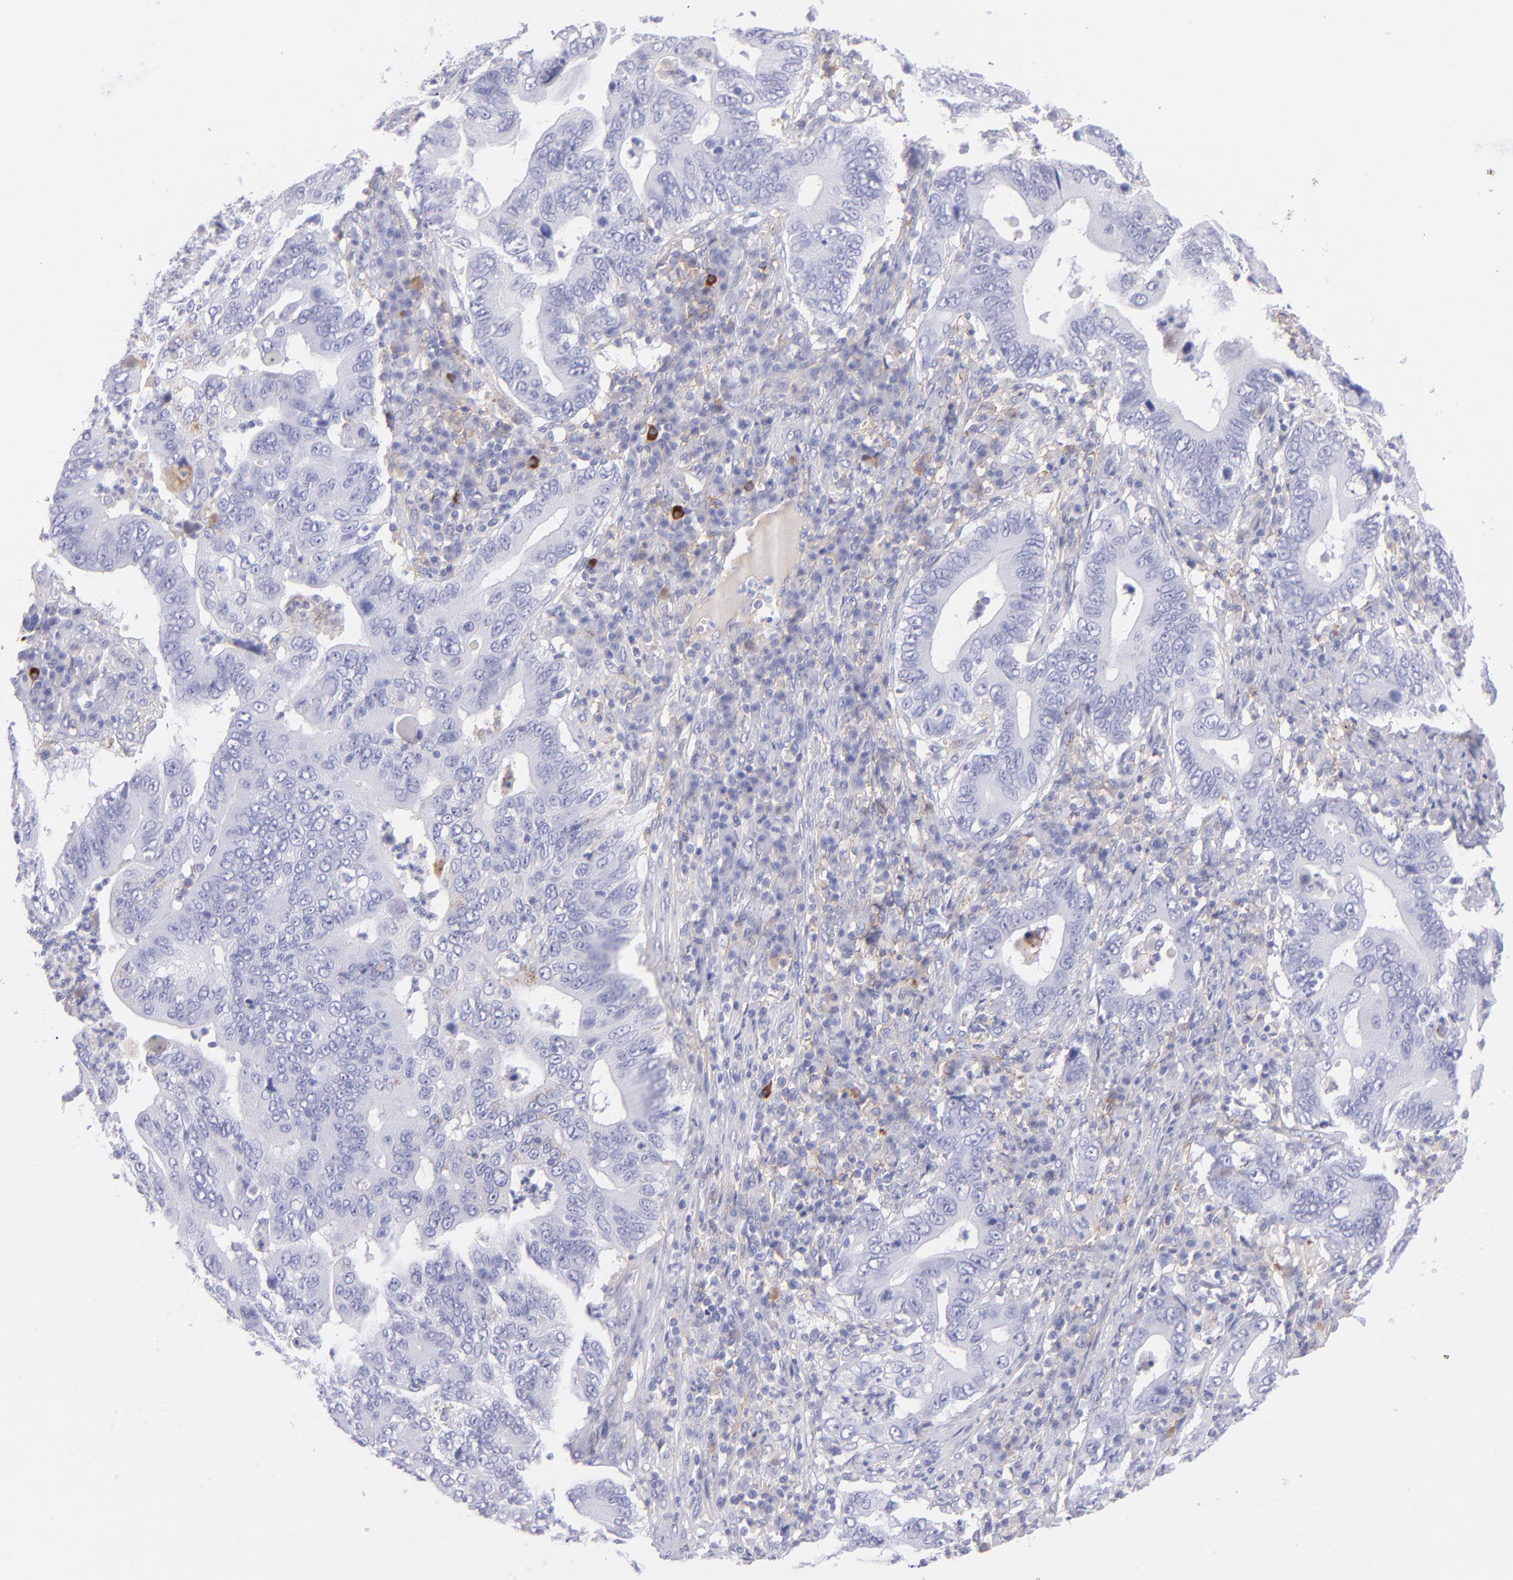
{"staining": {"intensity": "negative", "quantity": "none", "location": "none"}, "tissue": "stomach cancer", "cell_type": "Tumor cells", "image_type": "cancer", "snomed": [{"axis": "morphology", "description": "Adenocarcinoma, NOS"}, {"axis": "topography", "description": "Stomach, upper"}], "caption": "Tumor cells show no significant protein staining in stomach cancer (adenocarcinoma).", "gene": "CD81", "patient": {"sex": "male", "age": 63}}